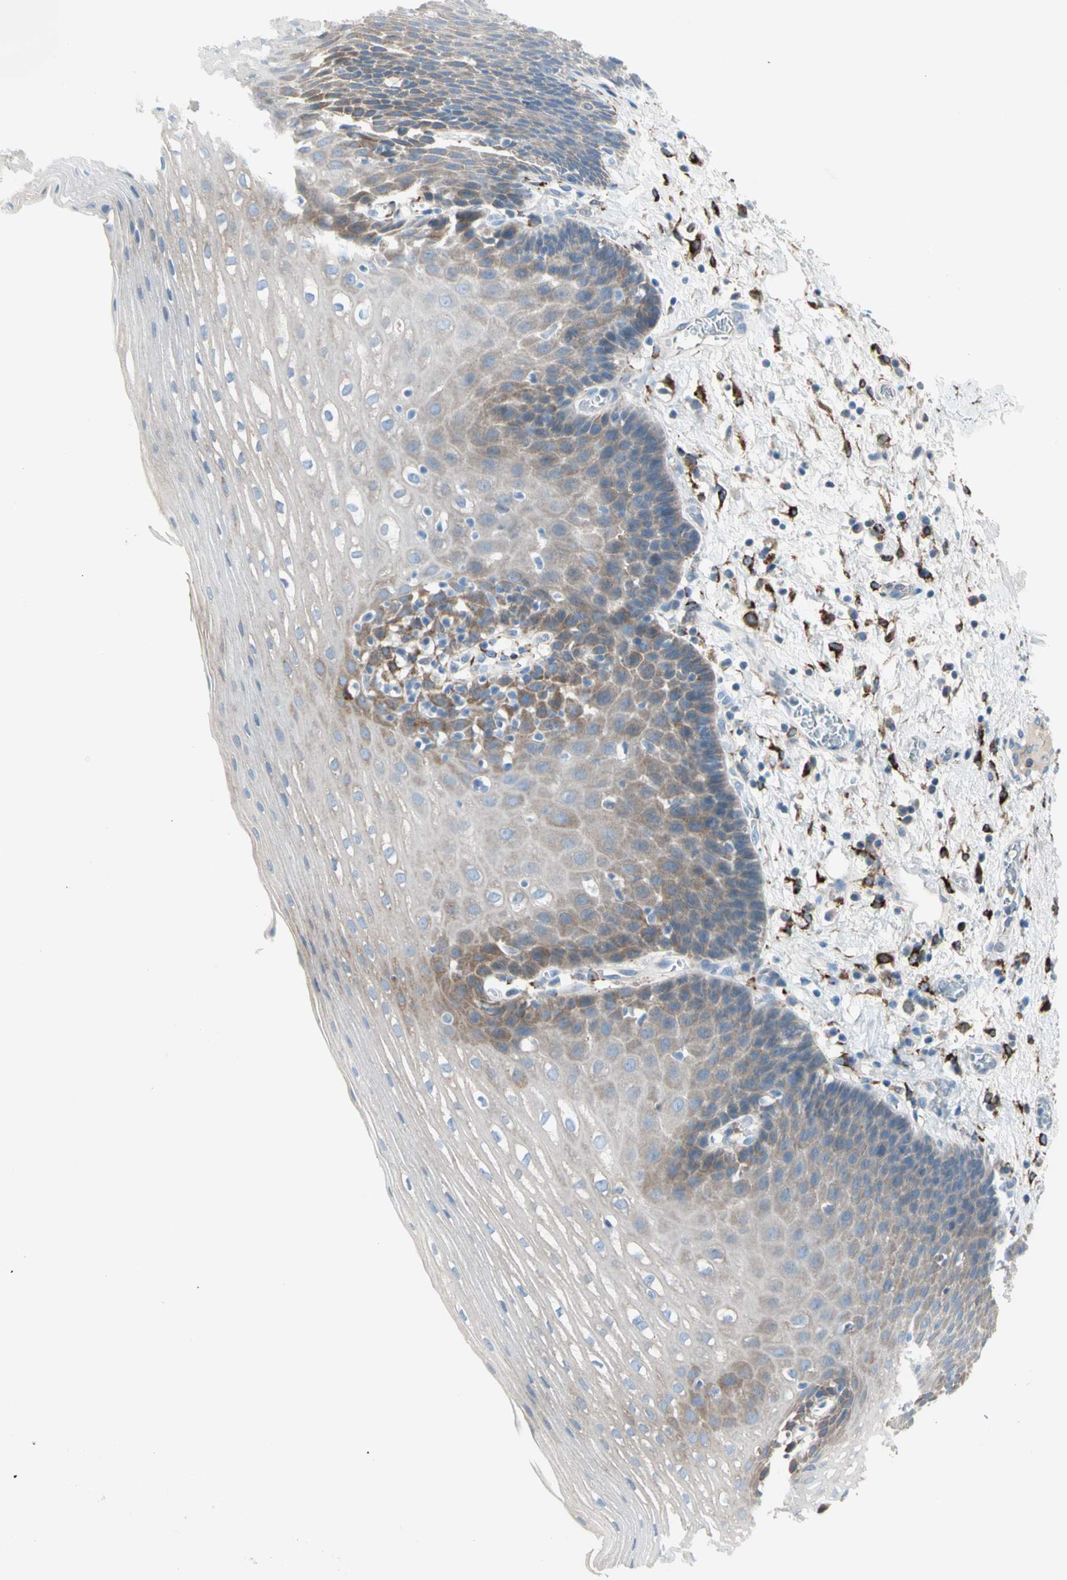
{"staining": {"intensity": "weak", "quantity": "<25%", "location": "cytoplasmic/membranous"}, "tissue": "esophagus", "cell_type": "Squamous epithelial cells", "image_type": "normal", "snomed": [{"axis": "morphology", "description": "Normal tissue, NOS"}, {"axis": "topography", "description": "Esophagus"}], "caption": "Esophagus stained for a protein using immunohistochemistry displays no expression squamous epithelial cells.", "gene": "LRPAP1", "patient": {"sex": "male", "age": 48}}